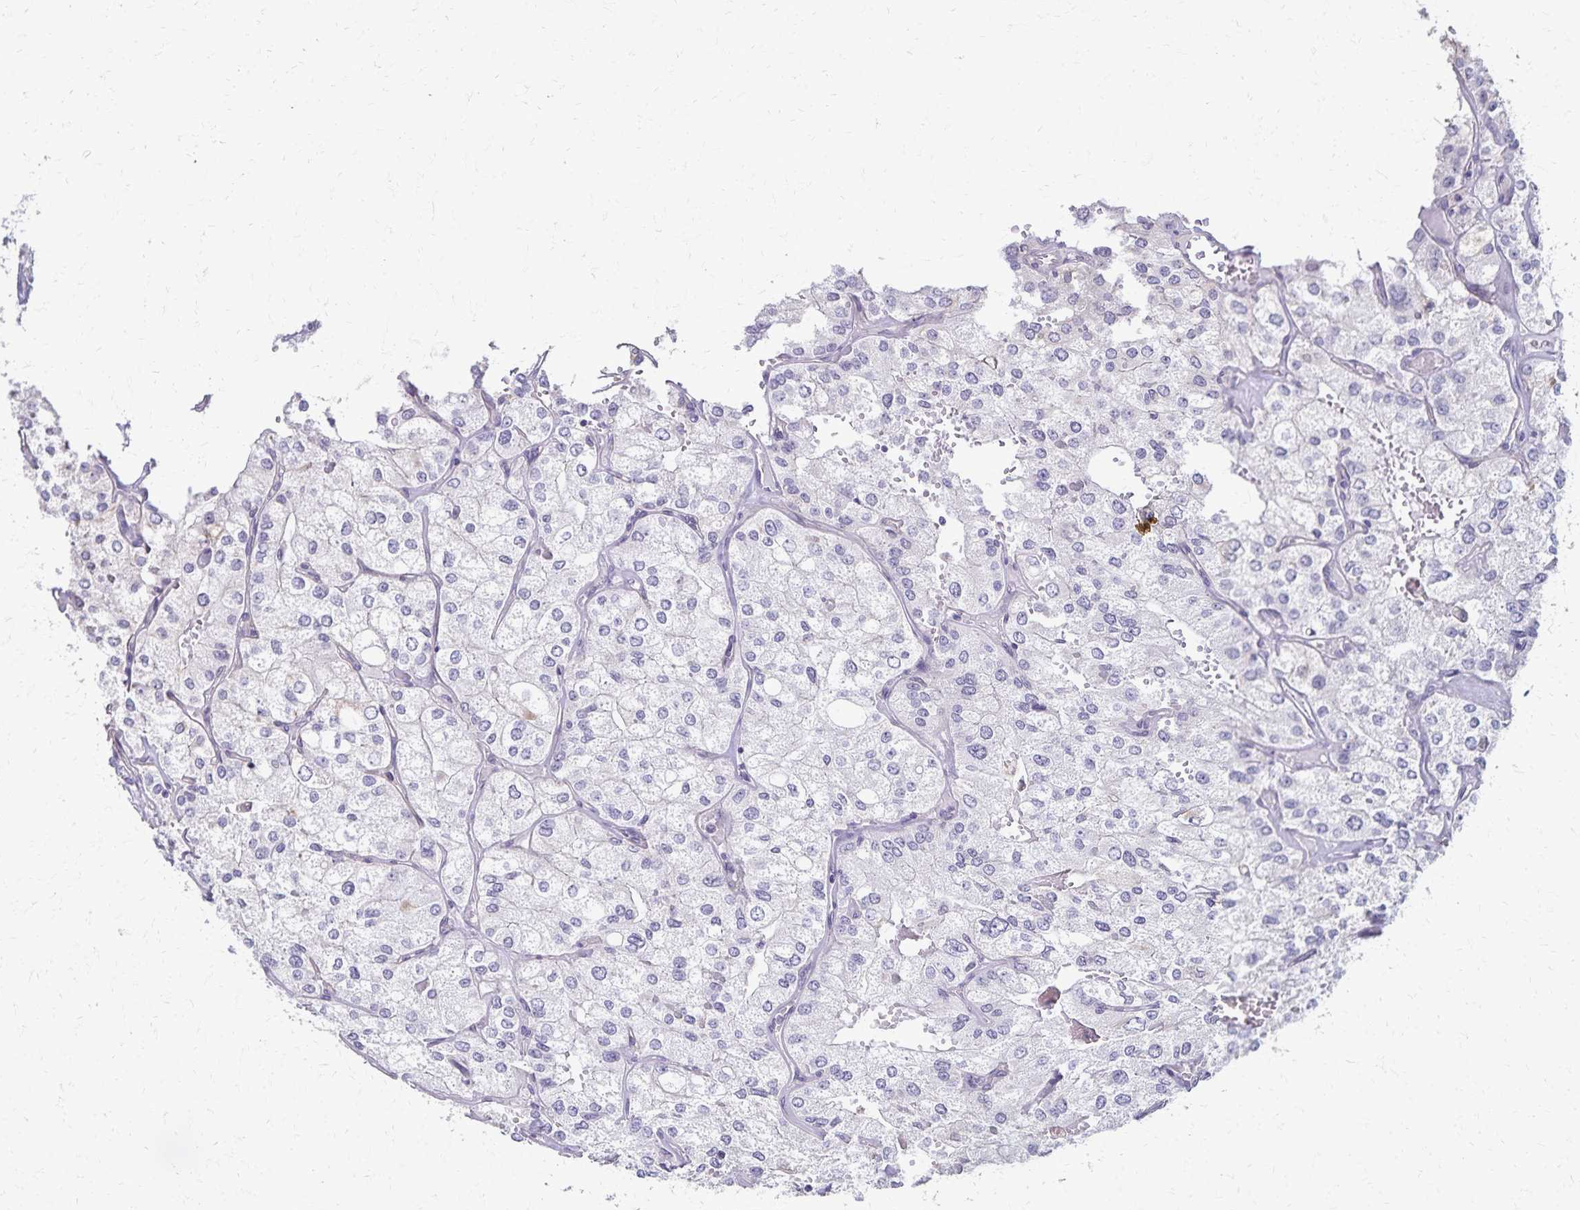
{"staining": {"intensity": "negative", "quantity": "none", "location": "none"}, "tissue": "renal cancer", "cell_type": "Tumor cells", "image_type": "cancer", "snomed": [{"axis": "morphology", "description": "Adenocarcinoma, NOS"}, {"axis": "topography", "description": "Kidney"}], "caption": "Renal adenocarcinoma stained for a protein using immunohistochemistry (IHC) exhibits no staining tumor cells.", "gene": "KISS1", "patient": {"sex": "female", "age": 70}}